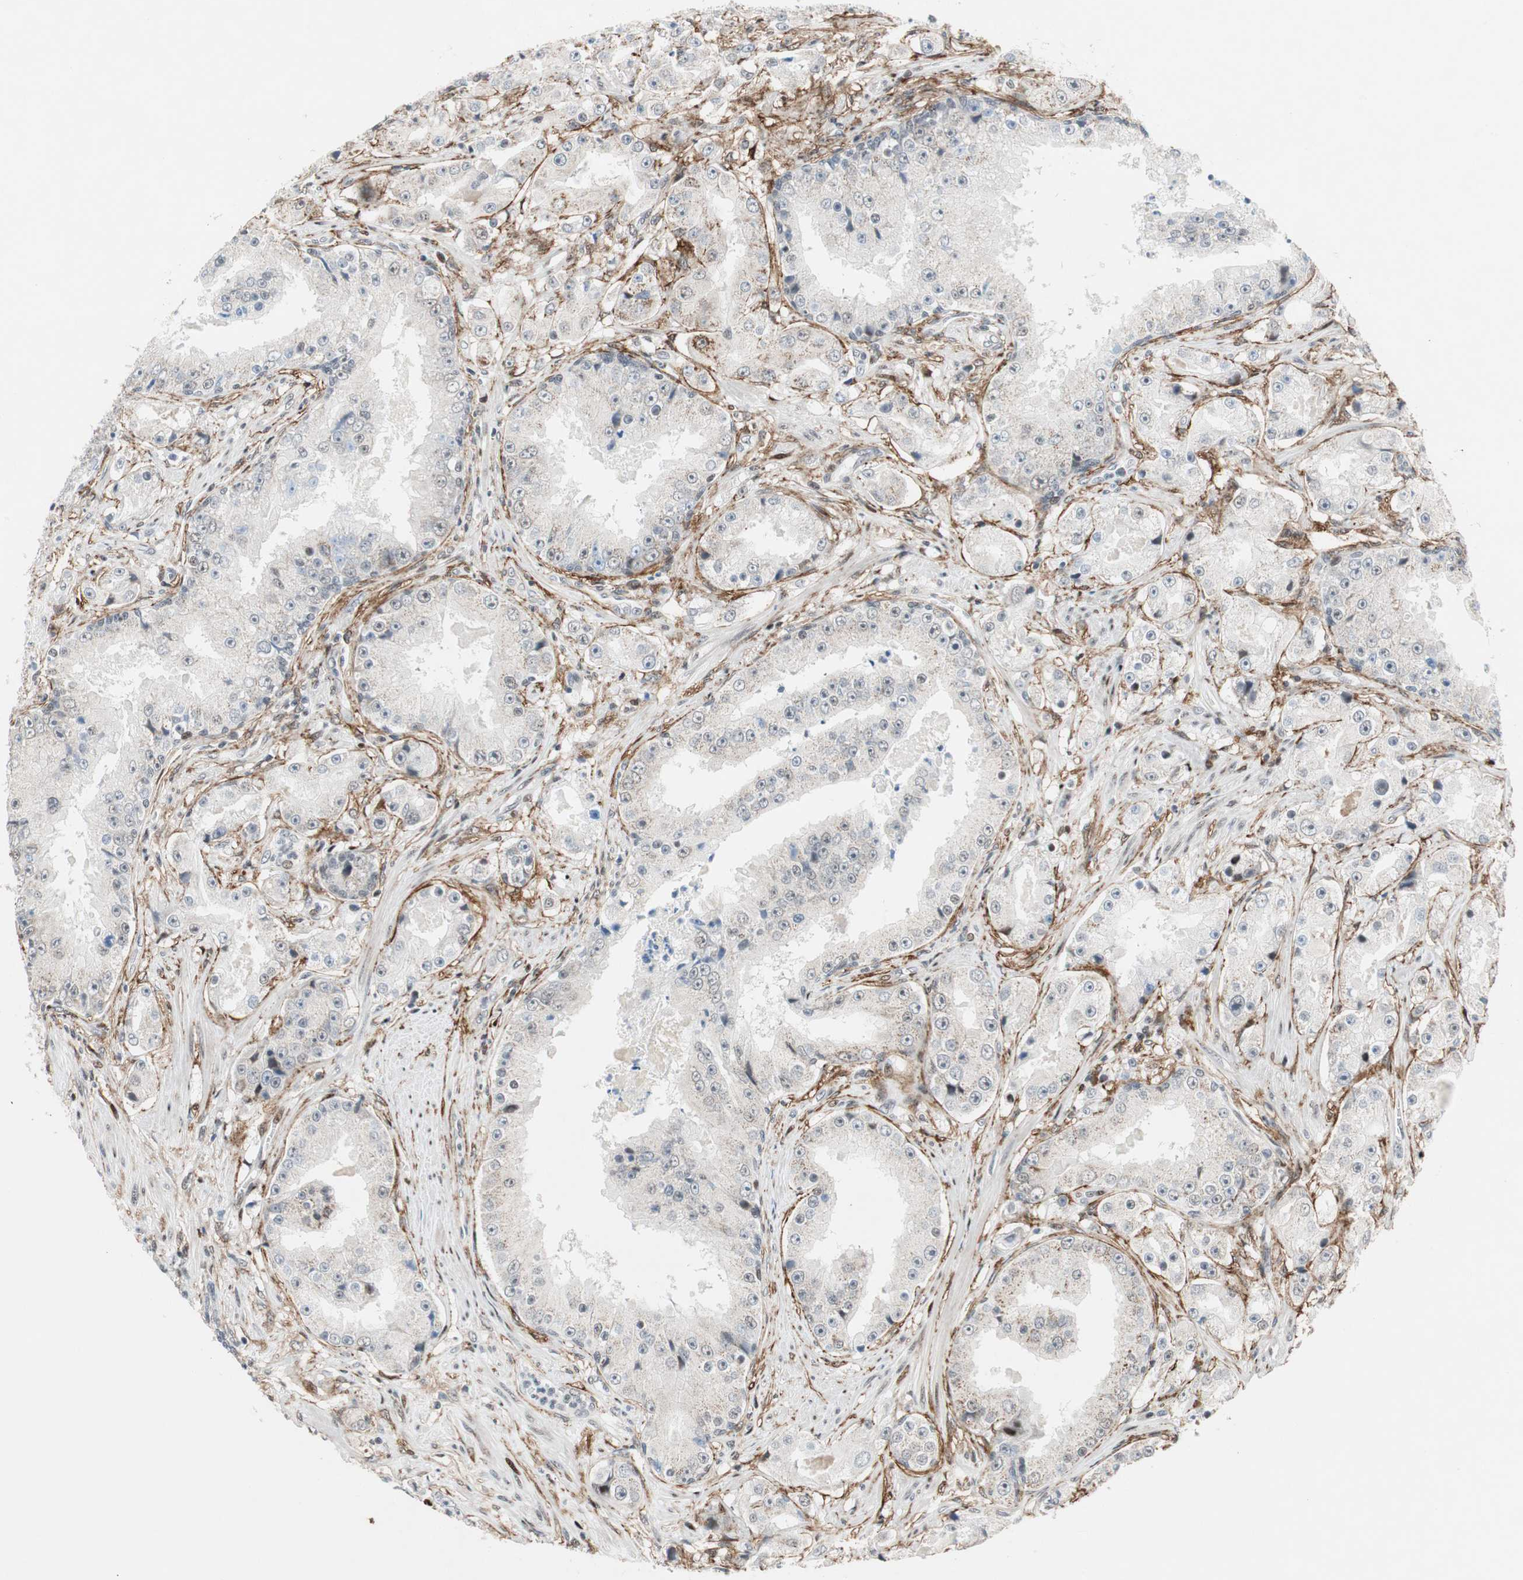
{"staining": {"intensity": "negative", "quantity": "none", "location": "none"}, "tissue": "prostate cancer", "cell_type": "Tumor cells", "image_type": "cancer", "snomed": [{"axis": "morphology", "description": "Adenocarcinoma, High grade"}, {"axis": "topography", "description": "Prostate"}], "caption": "Tumor cells are negative for protein expression in human prostate cancer.", "gene": "FBXO44", "patient": {"sex": "male", "age": 73}}